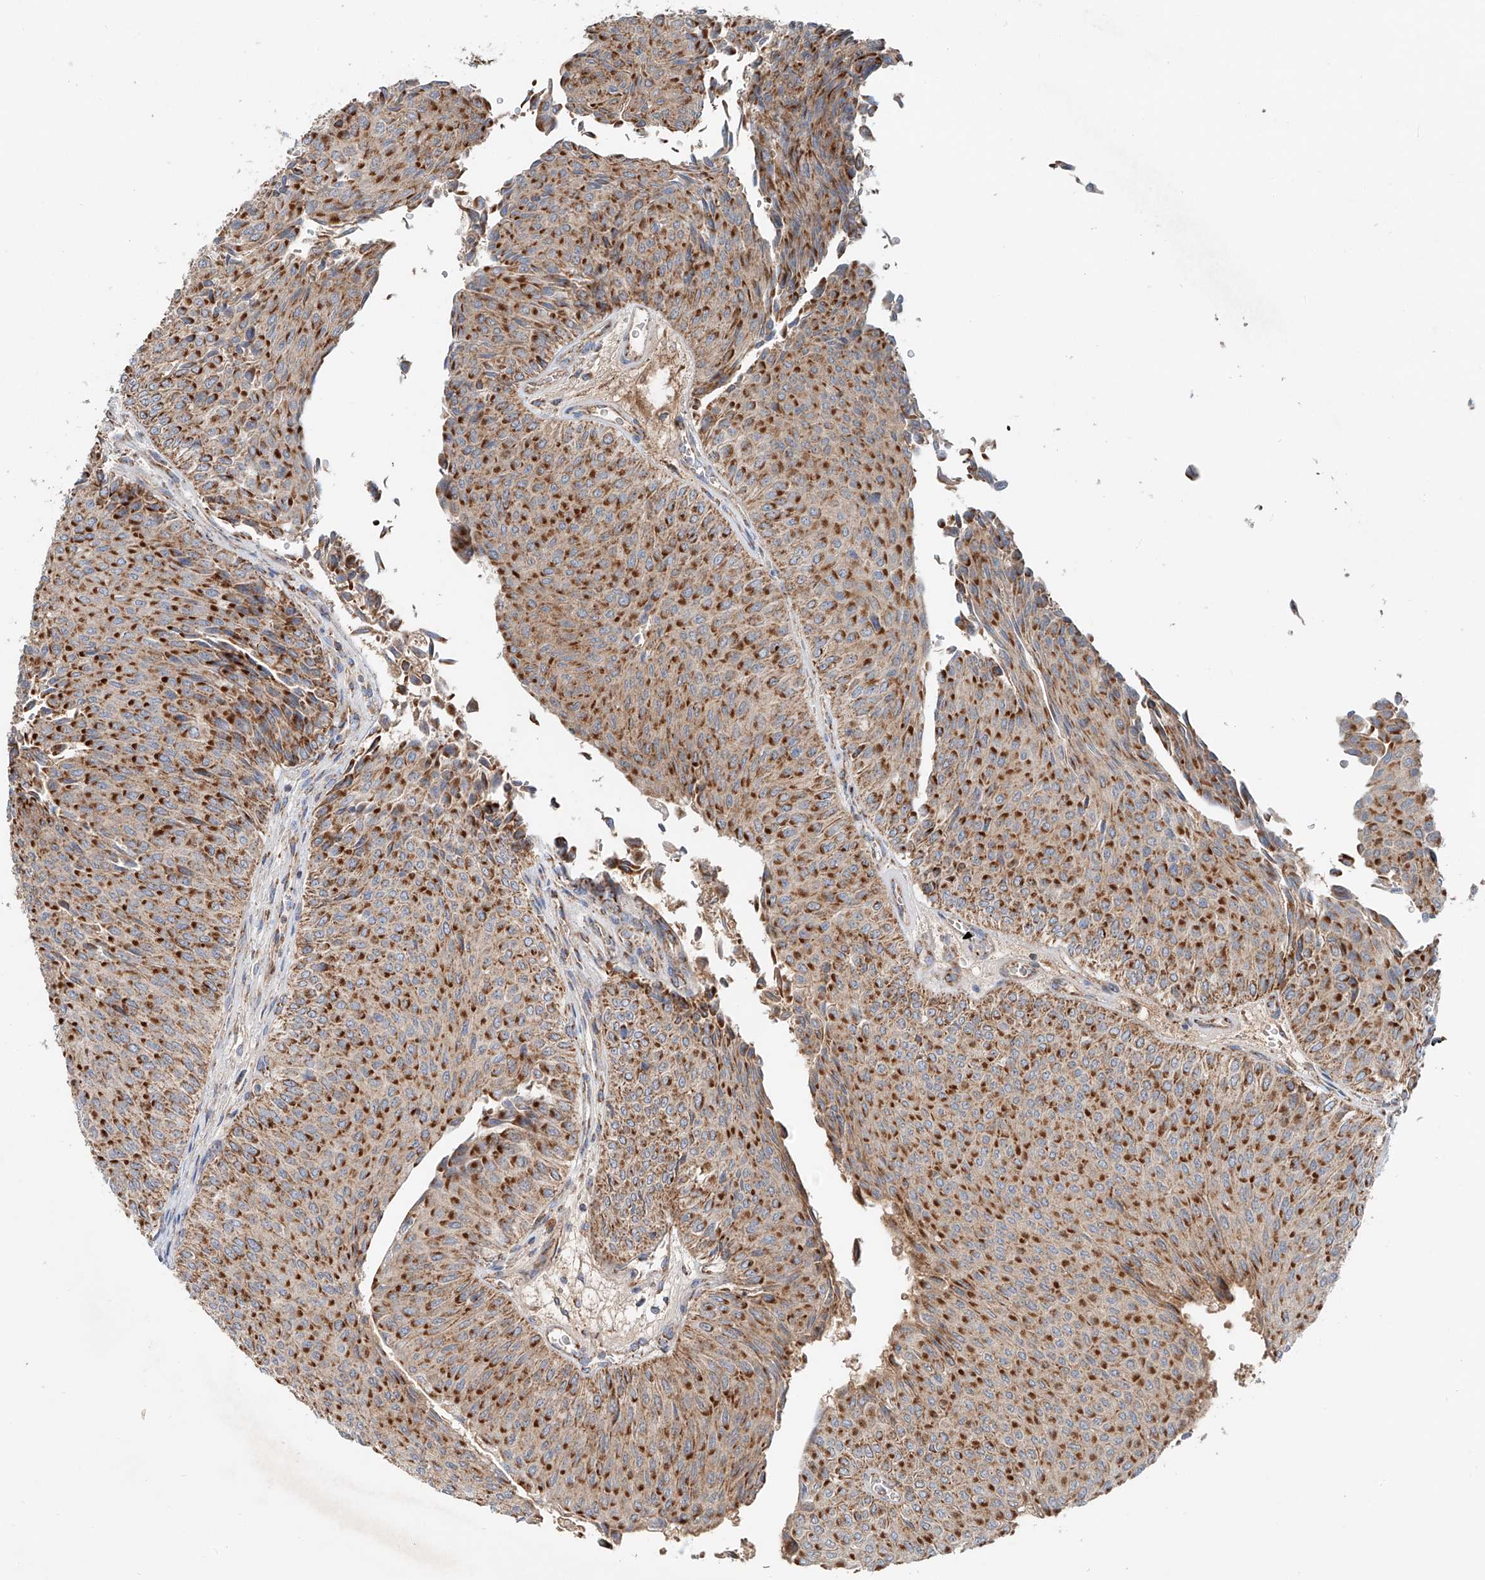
{"staining": {"intensity": "moderate", "quantity": ">75%", "location": "cytoplasmic/membranous"}, "tissue": "urothelial cancer", "cell_type": "Tumor cells", "image_type": "cancer", "snomed": [{"axis": "morphology", "description": "Urothelial carcinoma, Low grade"}, {"axis": "topography", "description": "Urinary bladder"}], "caption": "Tumor cells show medium levels of moderate cytoplasmic/membranous positivity in approximately >75% of cells in low-grade urothelial carcinoma. (DAB IHC, brown staining for protein, blue staining for nuclei).", "gene": "CARD10", "patient": {"sex": "male", "age": 78}}